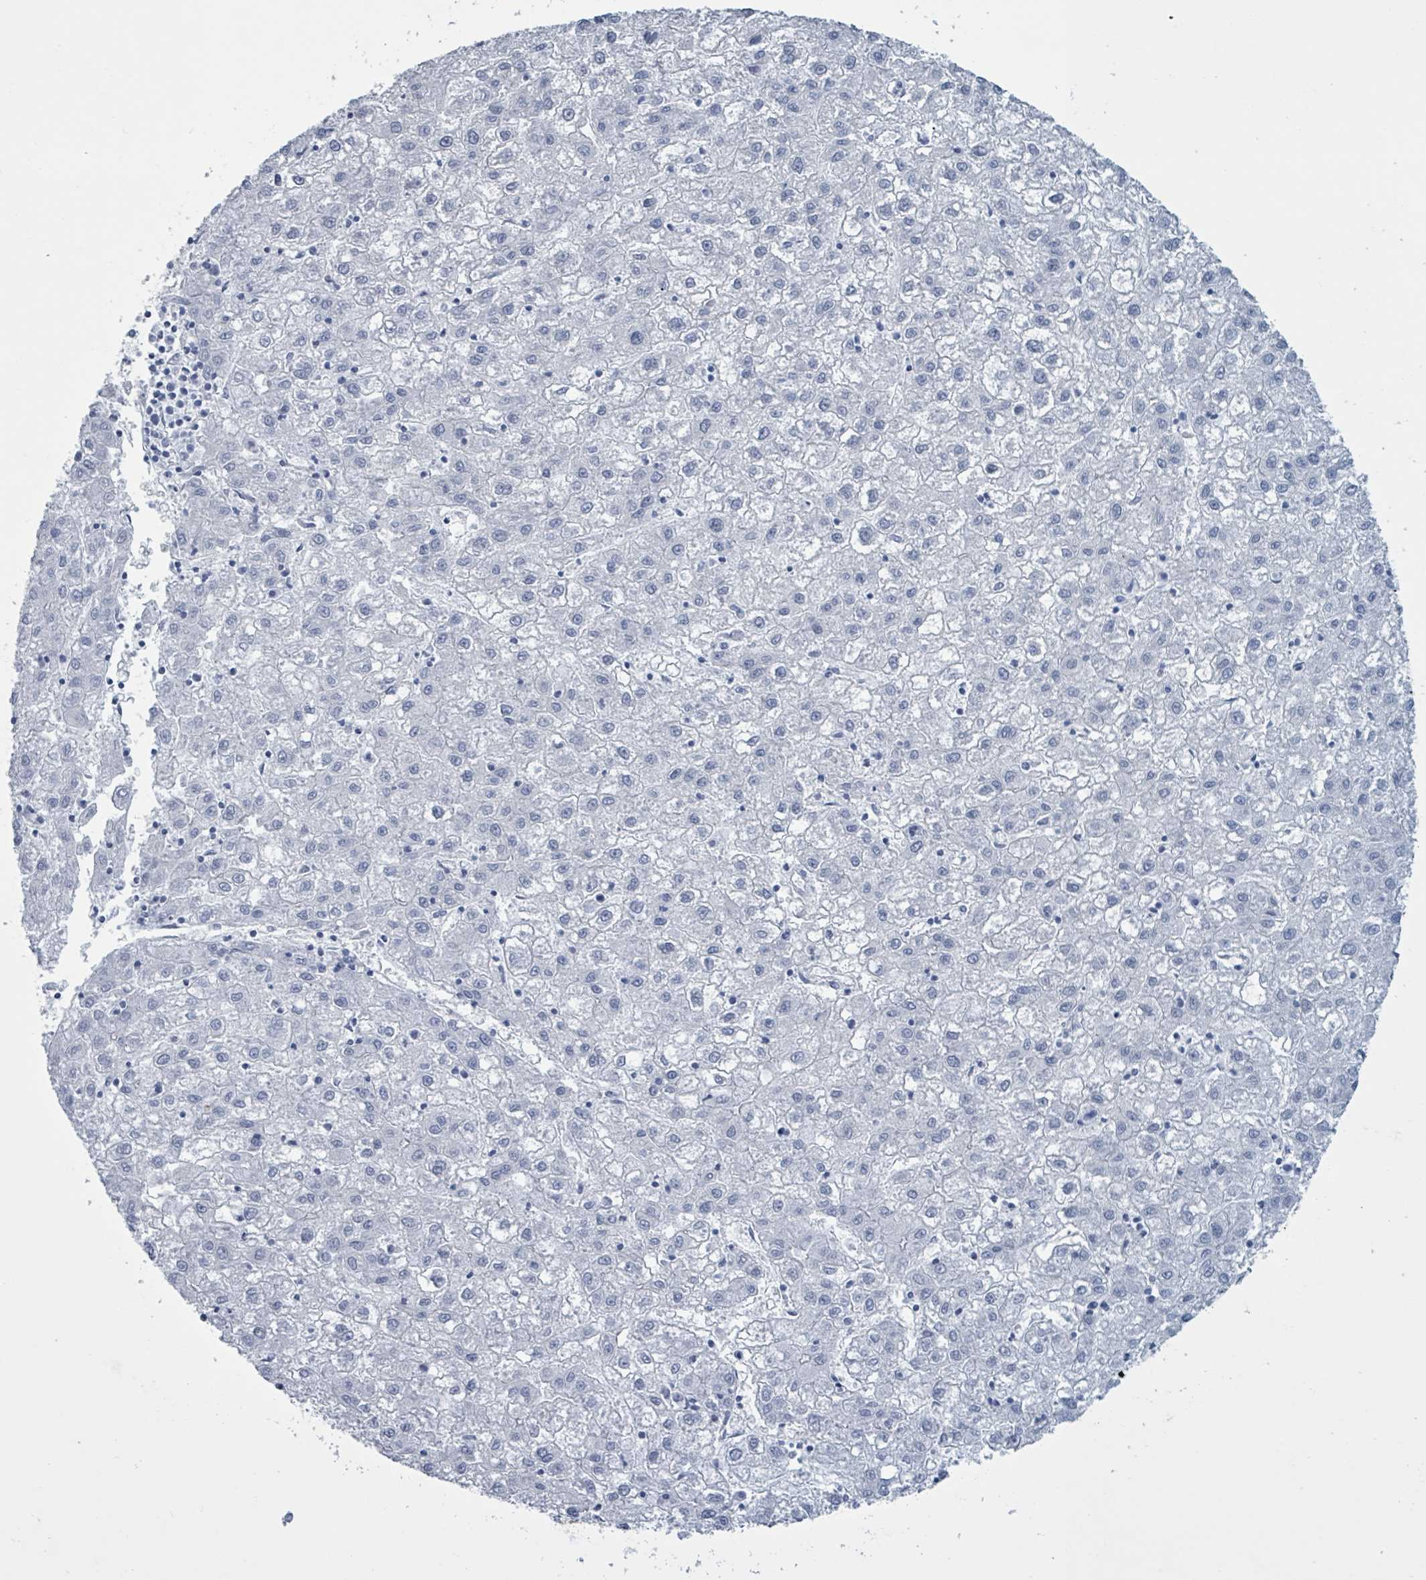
{"staining": {"intensity": "negative", "quantity": "none", "location": "none"}, "tissue": "liver cancer", "cell_type": "Tumor cells", "image_type": "cancer", "snomed": [{"axis": "morphology", "description": "Carcinoma, Hepatocellular, NOS"}, {"axis": "topography", "description": "Liver"}], "caption": "Tumor cells show no significant protein positivity in liver cancer (hepatocellular carcinoma). (Stains: DAB (3,3'-diaminobenzidine) immunohistochemistry (IHC) with hematoxylin counter stain, Microscopy: brightfield microscopy at high magnification).", "gene": "CT45A5", "patient": {"sex": "male", "age": 72}}